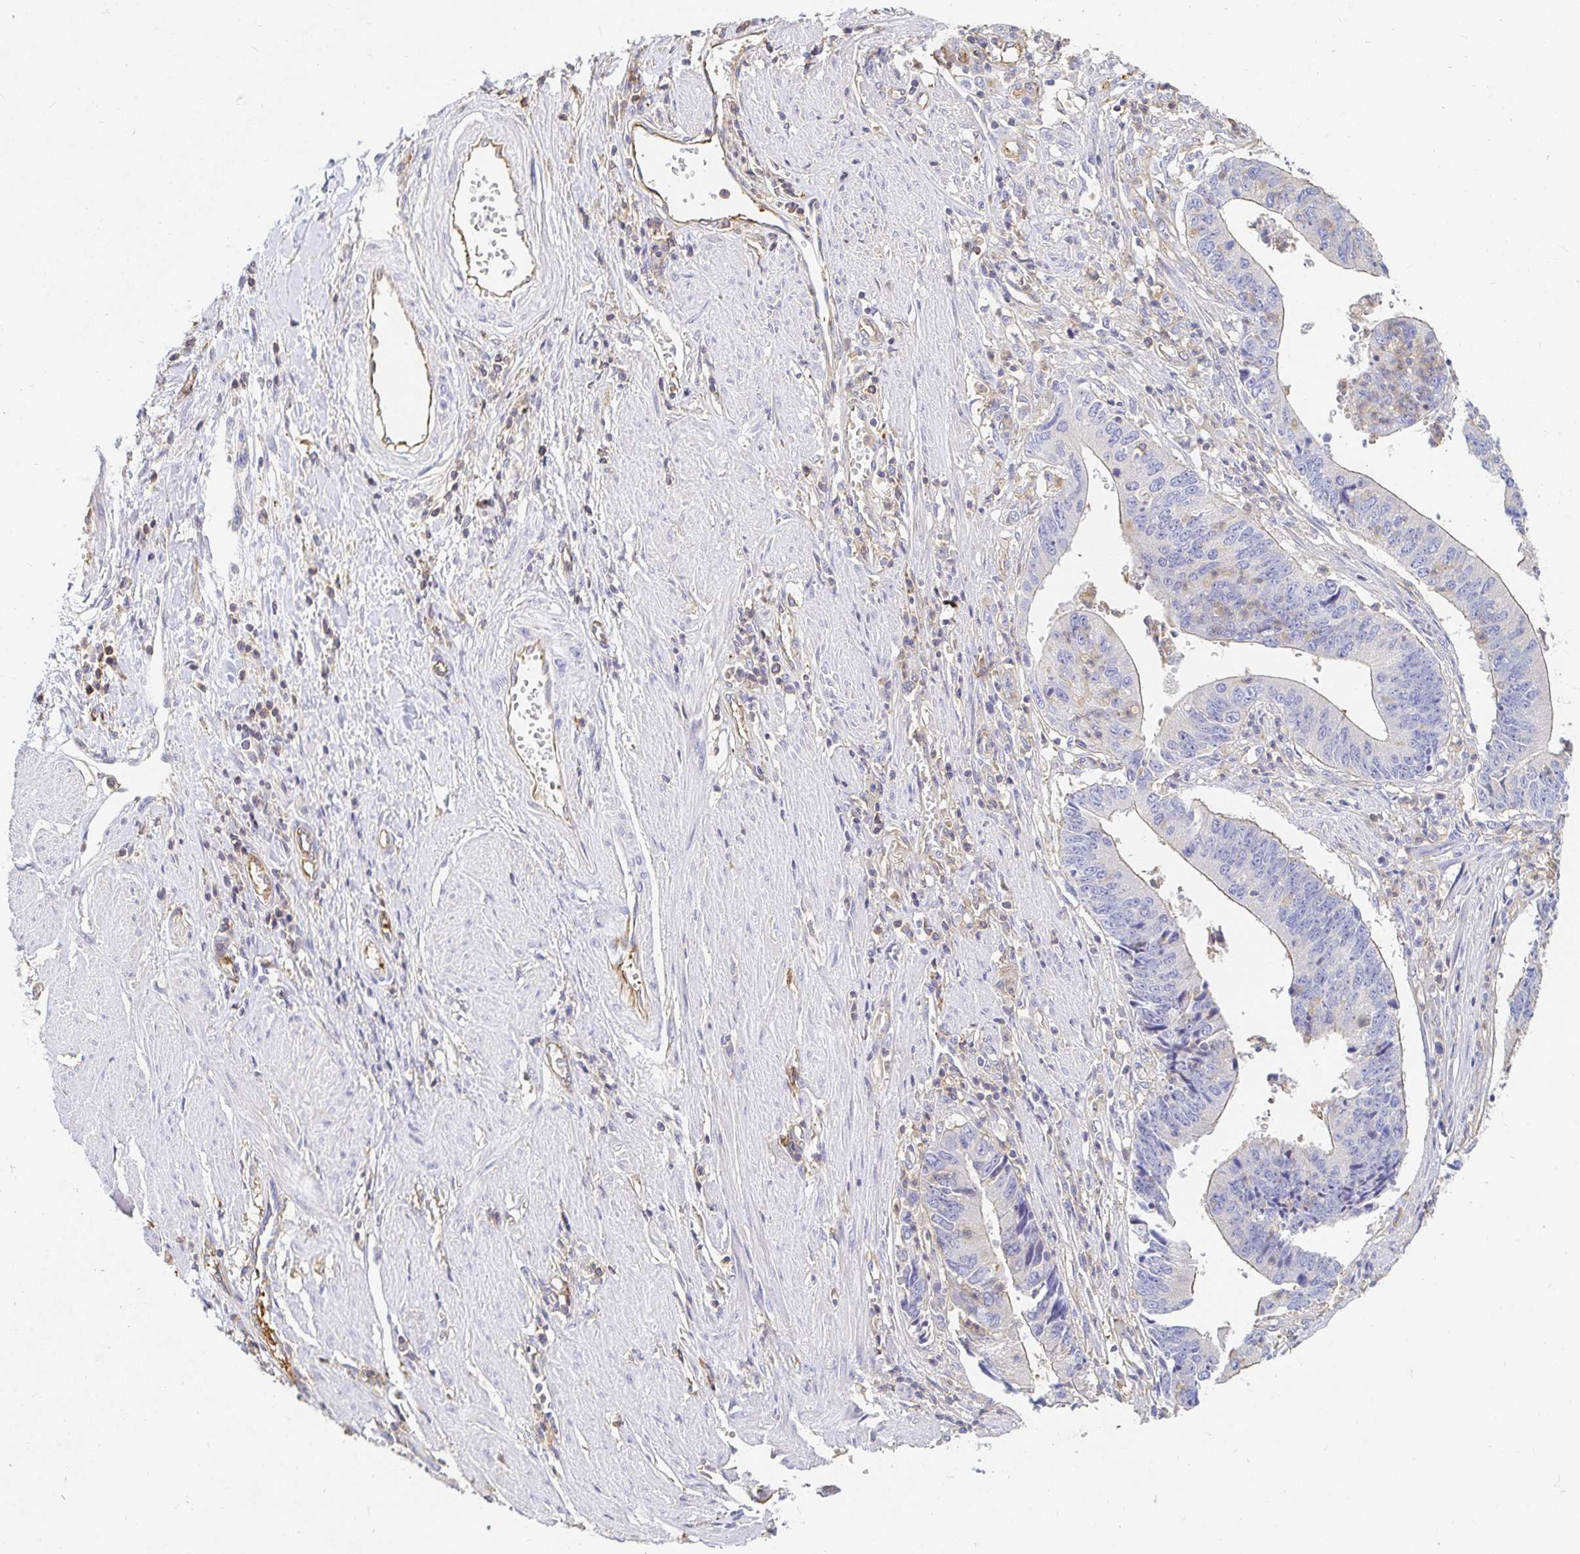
{"staining": {"intensity": "negative", "quantity": "none", "location": "none"}, "tissue": "stomach cancer", "cell_type": "Tumor cells", "image_type": "cancer", "snomed": [{"axis": "morphology", "description": "Adenocarcinoma, NOS"}, {"axis": "topography", "description": "Stomach"}], "caption": "DAB immunohistochemical staining of human stomach cancer (adenocarcinoma) shows no significant staining in tumor cells. The staining was performed using DAB (3,3'-diaminobenzidine) to visualize the protein expression in brown, while the nuclei were stained in blue with hematoxylin (Magnification: 20x).", "gene": "TSPAN19", "patient": {"sex": "male", "age": 59}}